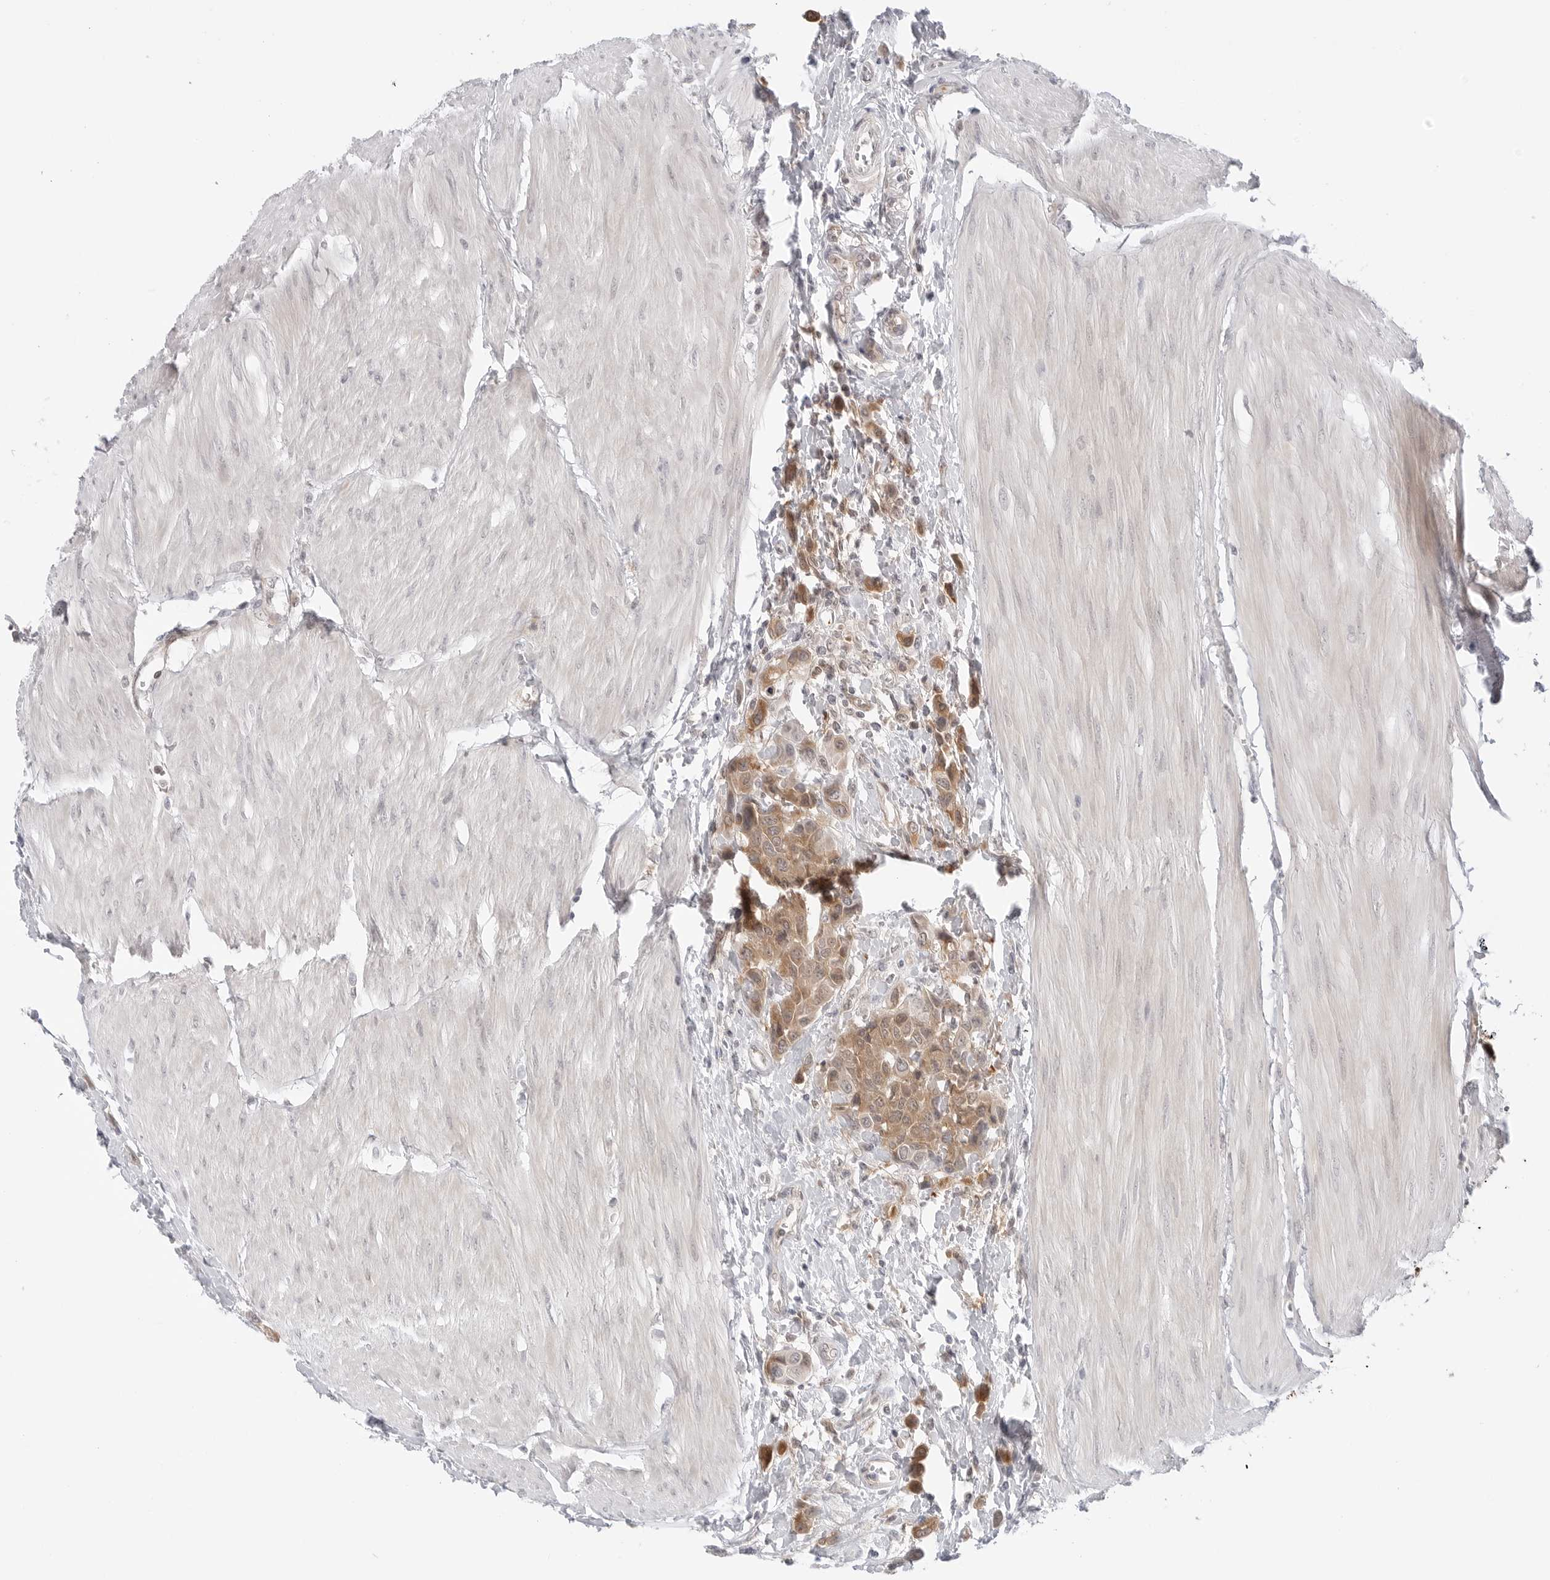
{"staining": {"intensity": "moderate", "quantity": "25%-75%", "location": "cytoplasmic/membranous"}, "tissue": "urothelial cancer", "cell_type": "Tumor cells", "image_type": "cancer", "snomed": [{"axis": "morphology", "description": "Urothelial carcinoma, High grade"}, {"axis": "topography", "description": "Urinary bladder"}], "caption": "There is medium levels of moderate cytoplasmic/membranous staining in tumor cells of urothelial cancer, as demonstrated by immunohistochemical staining (brown color).", "gene": "NUDC", "patient": {"sex": "male", "age": 50}}